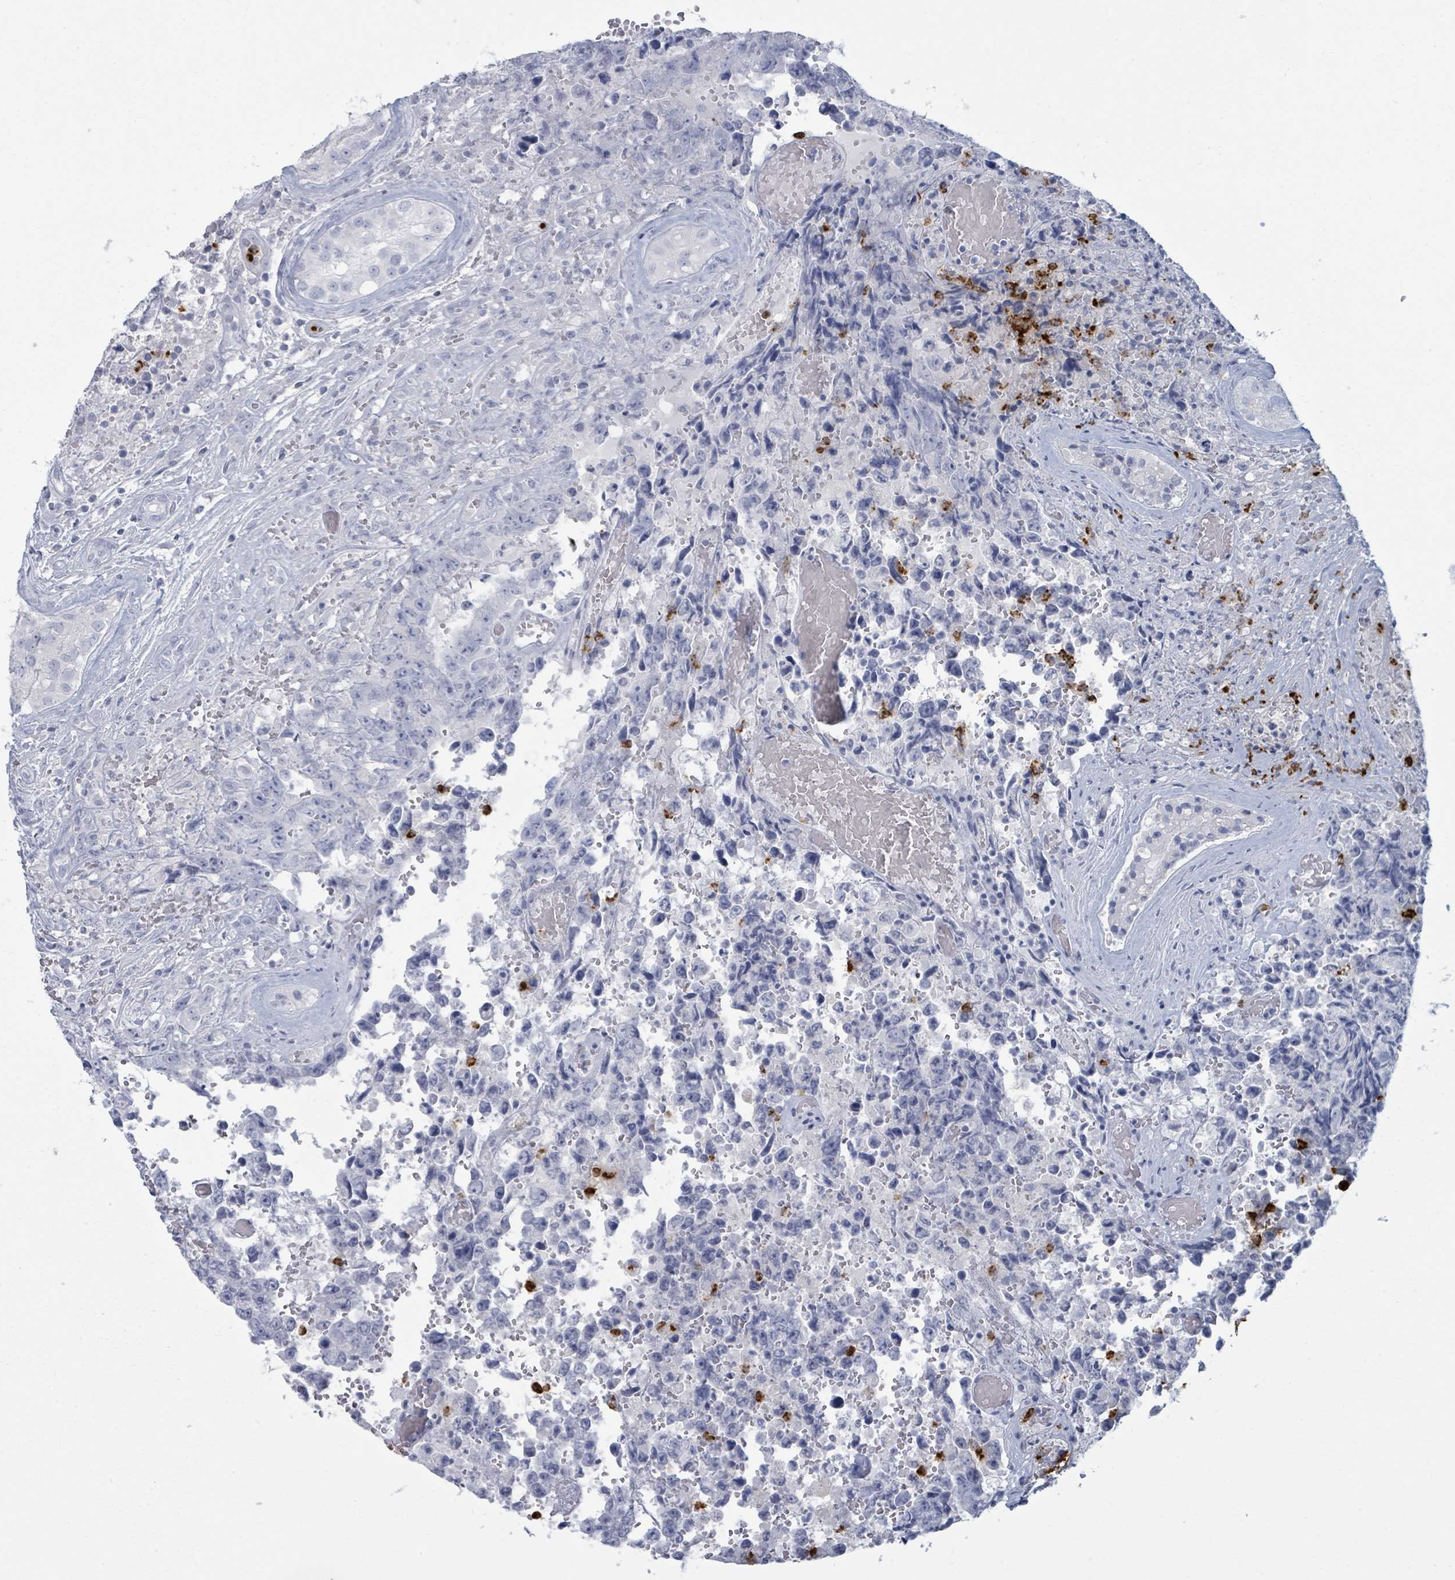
{"staining": {"intensity": "negative", "quantity": "none", "location": "none"}, "tissue": "testis cancer", "cell_type": "Tumor cells", "image_type": "cancer", "snomed": [{"axis": "morphology", "description": "Normal tissue, NOS"}, {"axis": "morphology", "description": "Carcinoma, Embryonal, NOS"}, {"axis": "topography", "description": "Testis"}, {"axis": "topography", "description": "Epididymis"}], "caption": "Immunohistochemistry (IHC) photomicrograph of neoplastic tissue: embryonal carcinoma (testis) stained with DAB (3,3'-diaminobenzidine) demonstrates no significant protein expression in tumor cells.", "gene": "DEFA4", "patient": {"sex": "male", "age": 25}}